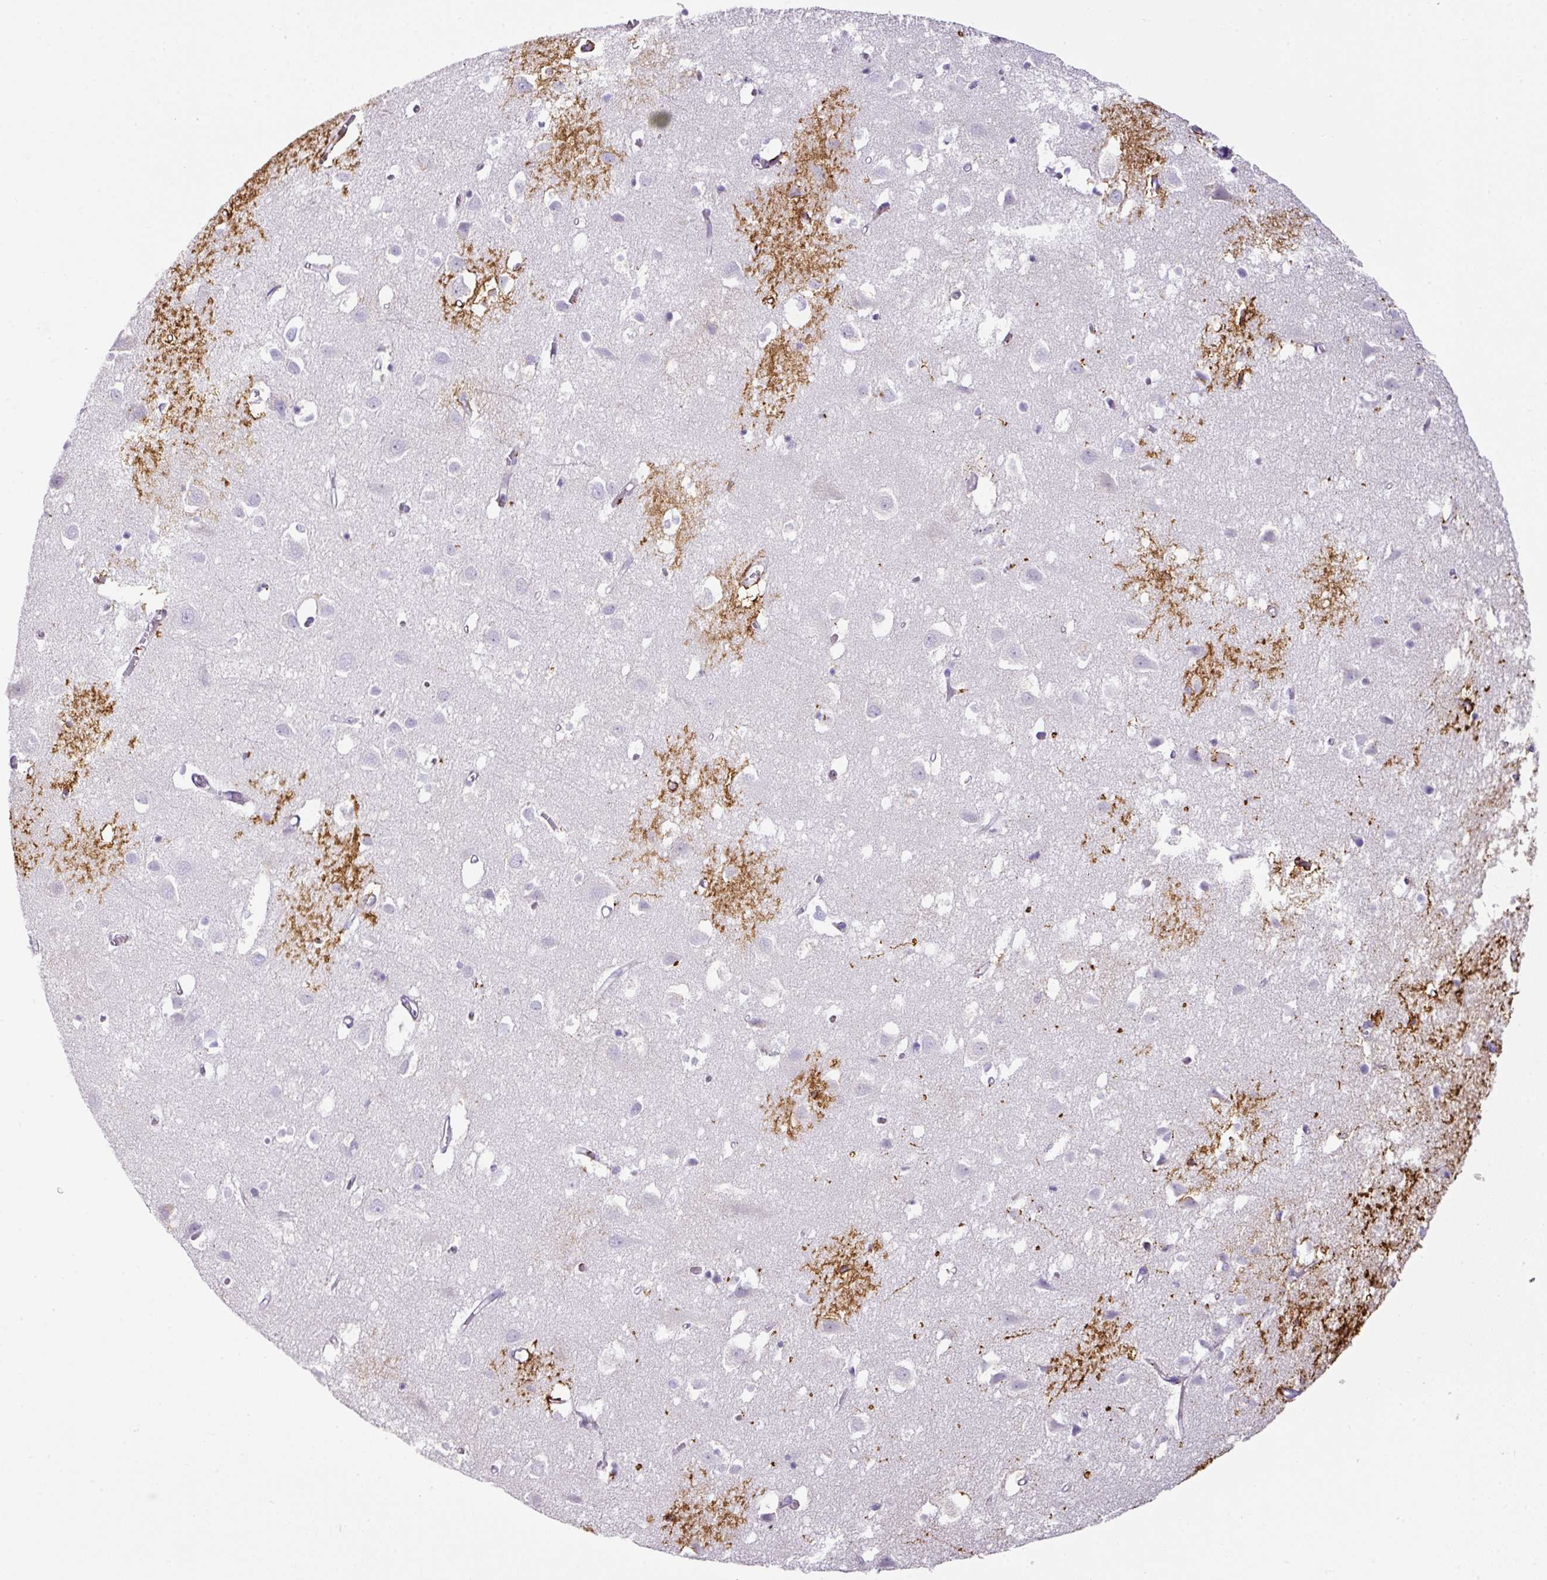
{"staining": {"intensity": "moderate", "quantity": "25%-75%", "location": "cytoplasmic/membranous"}, "tissue": "cerebral cortex", "cell_type": "Endothelial cells", "image_type": "normal", "snomed": [{"axis": "morphology", "description": "Normal tissue, NOS"}, {"axis": "topography", "description": "Cerebral cortex"}], "caption": "Brown immunohistochemical staining in normal cerebral cortex exhibits moderate cytoplasmic/membranous staining in approximately 25%-75% of endothelial cells. (DAB = brown stain, brightfield microscopy at high magnification).", "gene": "TARM1", "patient": {"sex": "male", "age": 70}}